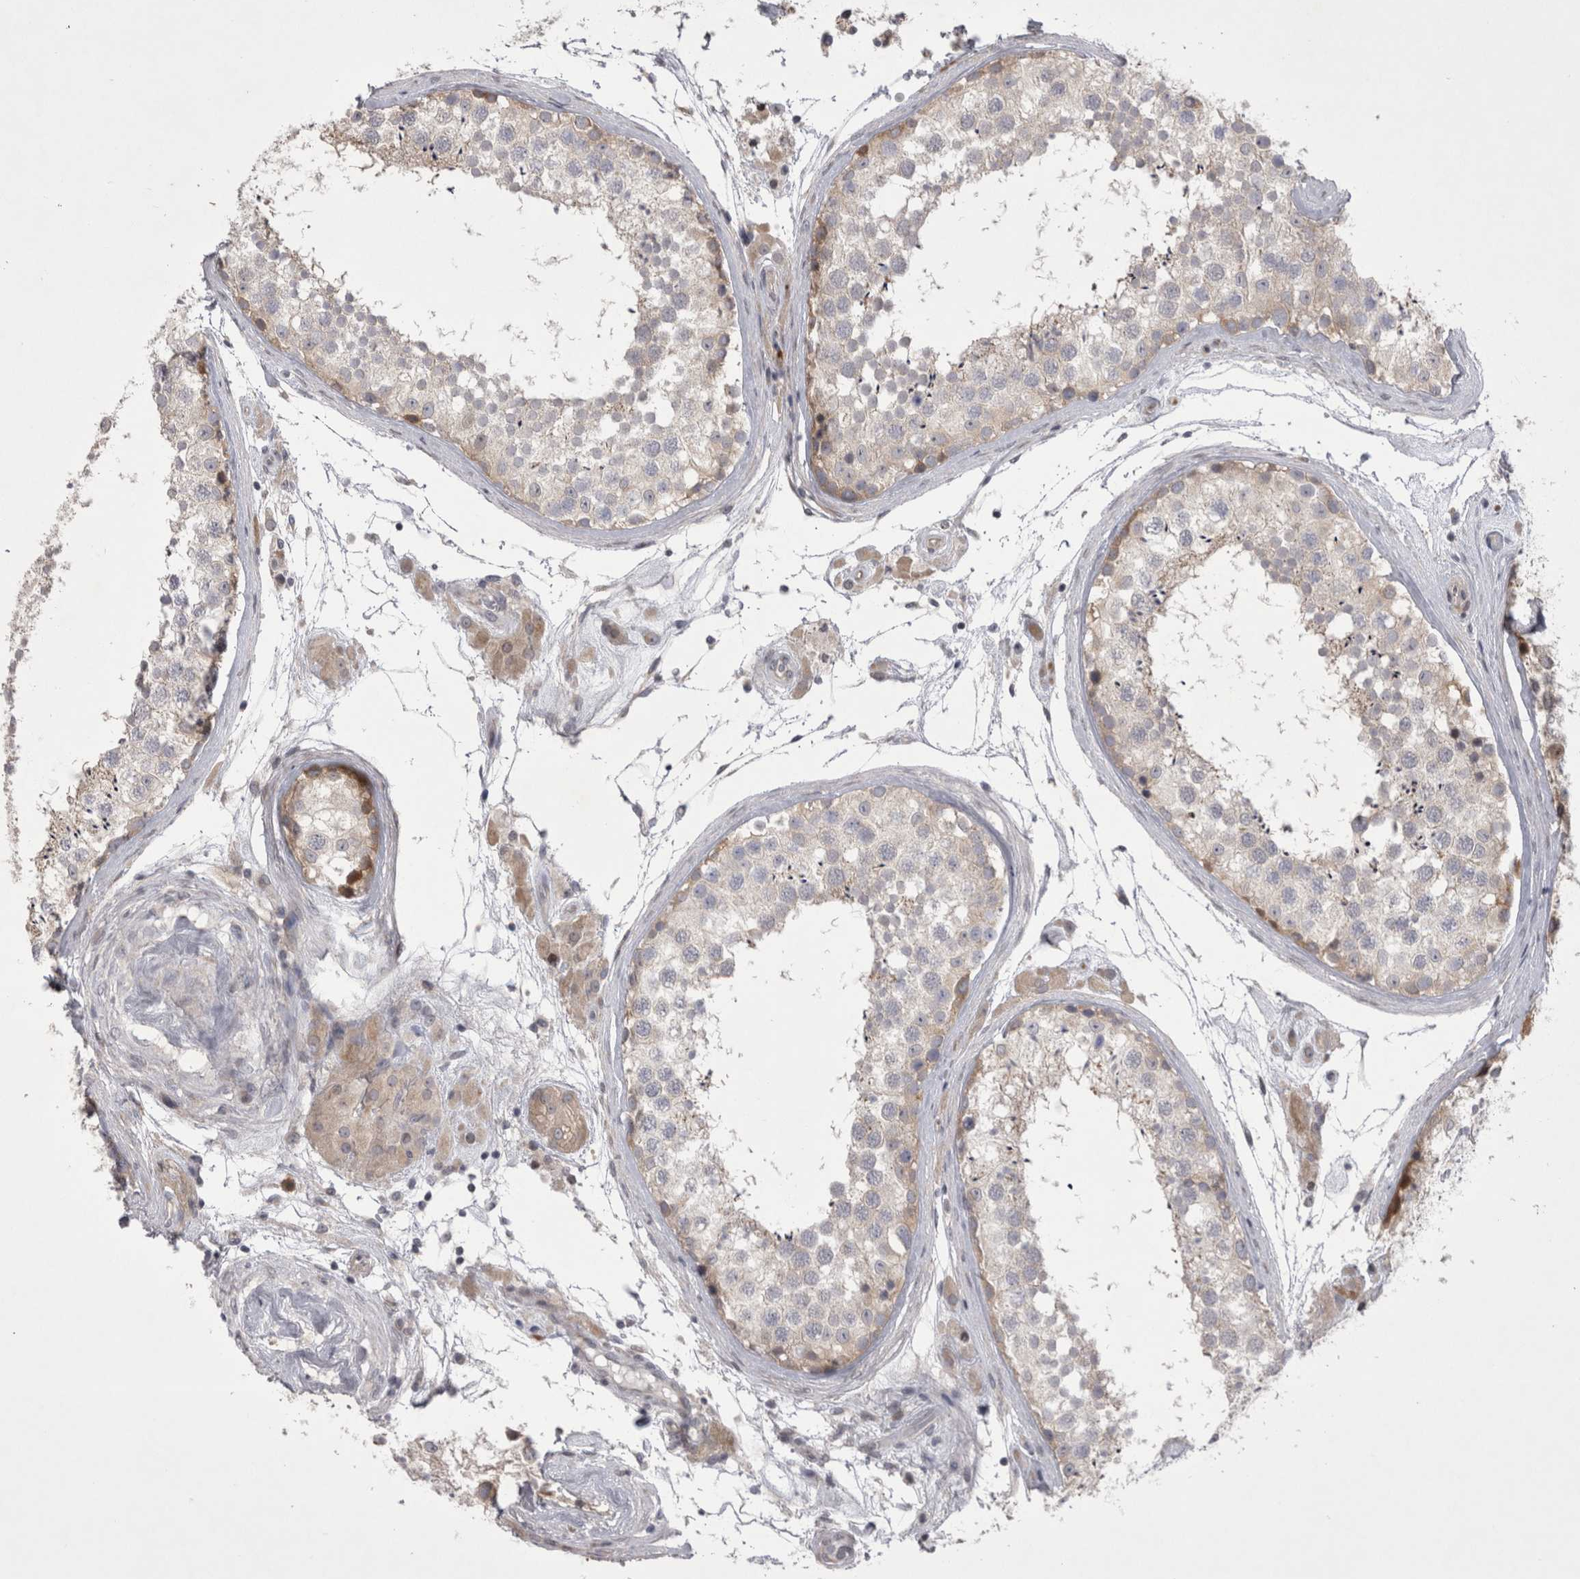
{"staining": {"intensity": "weak", "quantity": "25%-75%", "location": "cytoplasmic/membranous"}, "tissue": "testis", "cell_type": "Cells in seminiferous ducts", "image_type": "normal", "snomed": [{"axis": "morphology", "description": "Normal tissue, NOS"}, {"axis": "topography", "description": "Testis"}], "caption": "IHC histopathology image of unremarkable testis: human testis stained using immunohistochemistry demonstrates low levels of weak protein expression localized specifically in the cytoplasmic/membranous of cells in seminiferous ducts, appearing as a cytoplasmic/membranous brown color.", "gene": "NENF", "patient": {"sex": "male", "age": 46}}